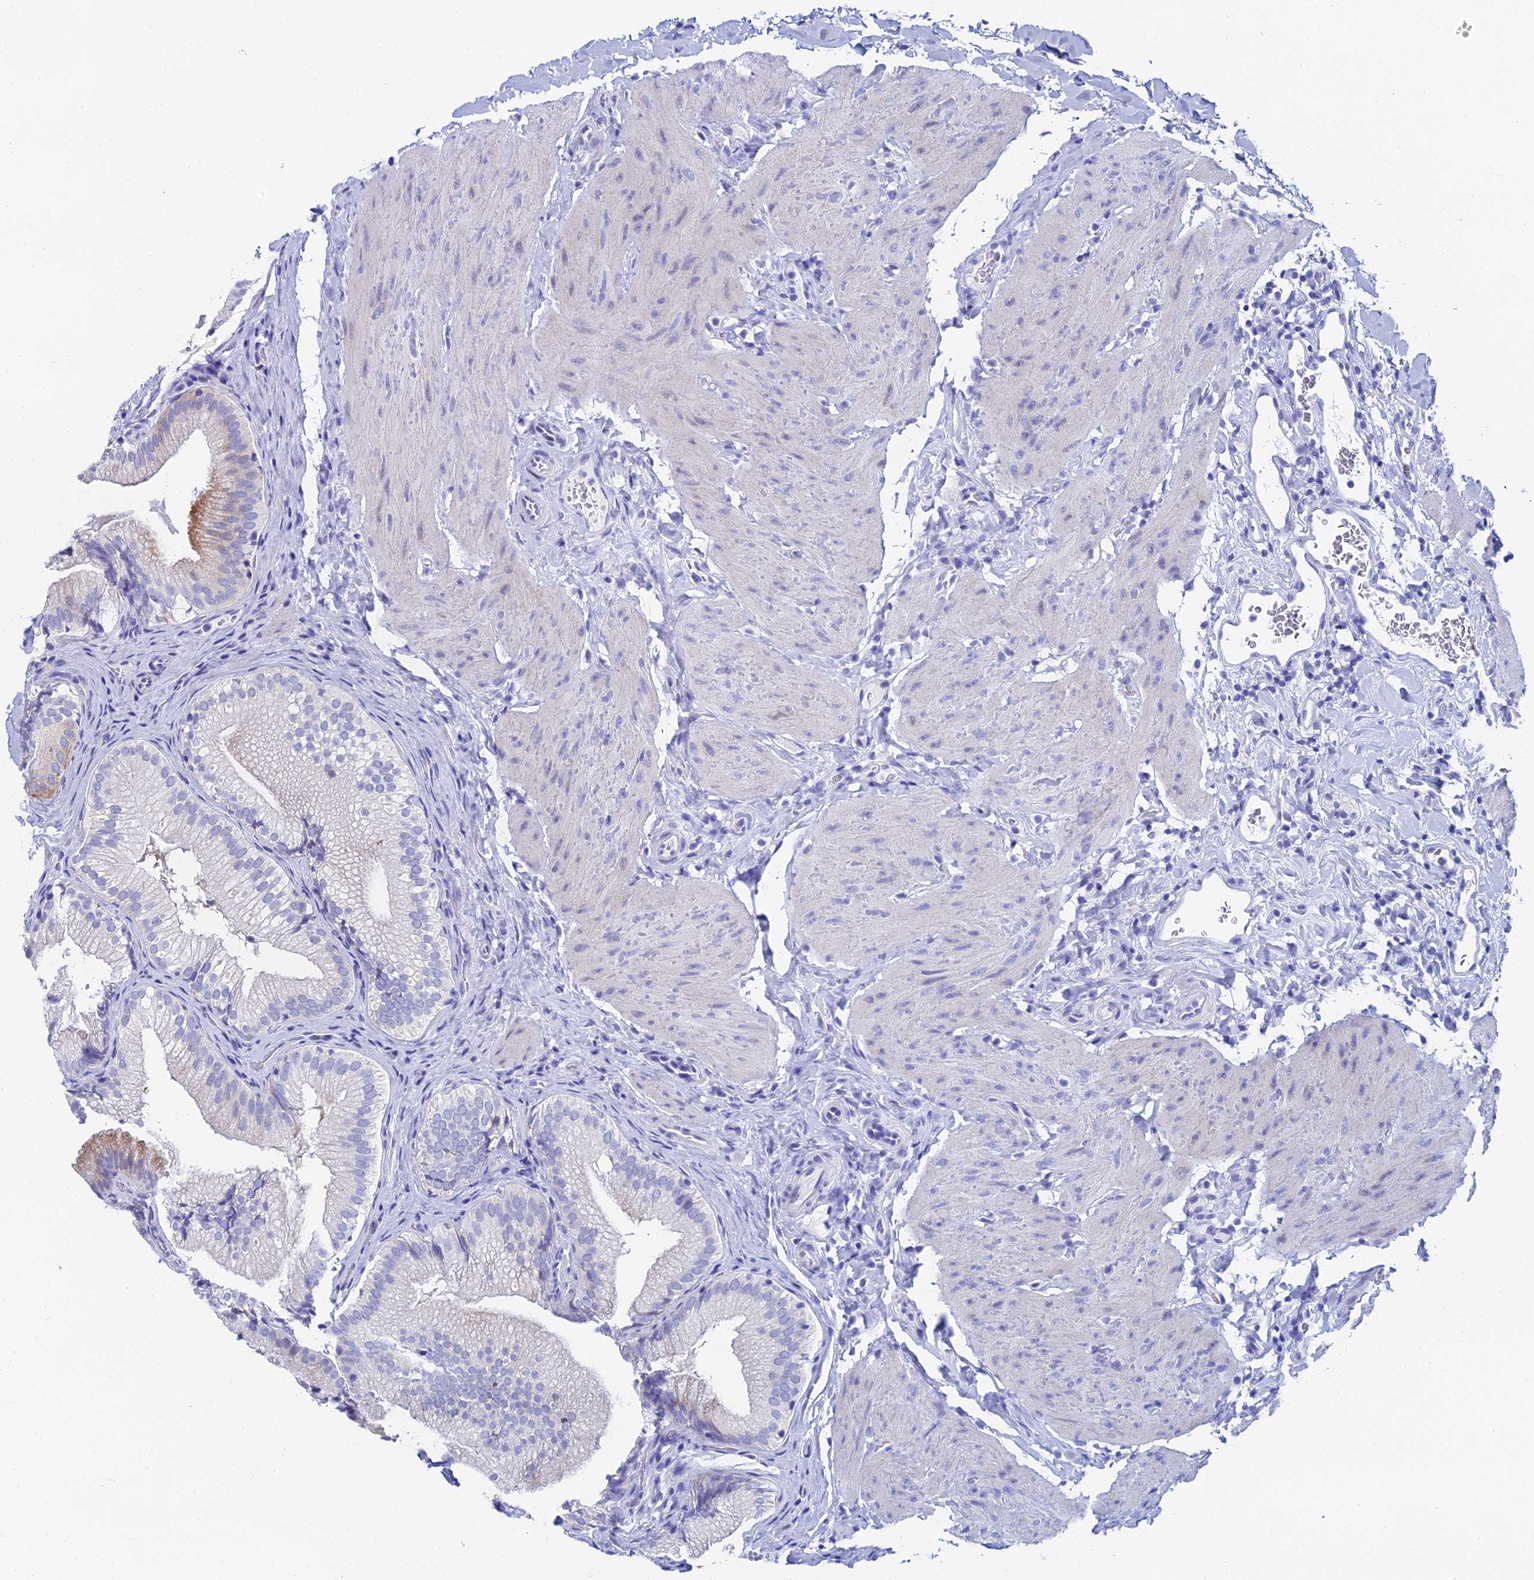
{"staining": {"intensity": "weak", "quantity": "<25%", "location": "cytoplasmic/membranous"}, "tissue": "gallbladder", "cell_type": "Glandular cells", "image_type": "normal", "snomed": [{"axis": "morphology", "description": "Normal tissue, NOS"}, {"axis": "topography", "description": "Gallbladder"}], "caption": "This is an immunohistochemistry micrograph of benign human gallbladder. There is no positivity in glandular cells.", "gene": "HSPA1L", "patient": {"sex": "female", "age": 30}}